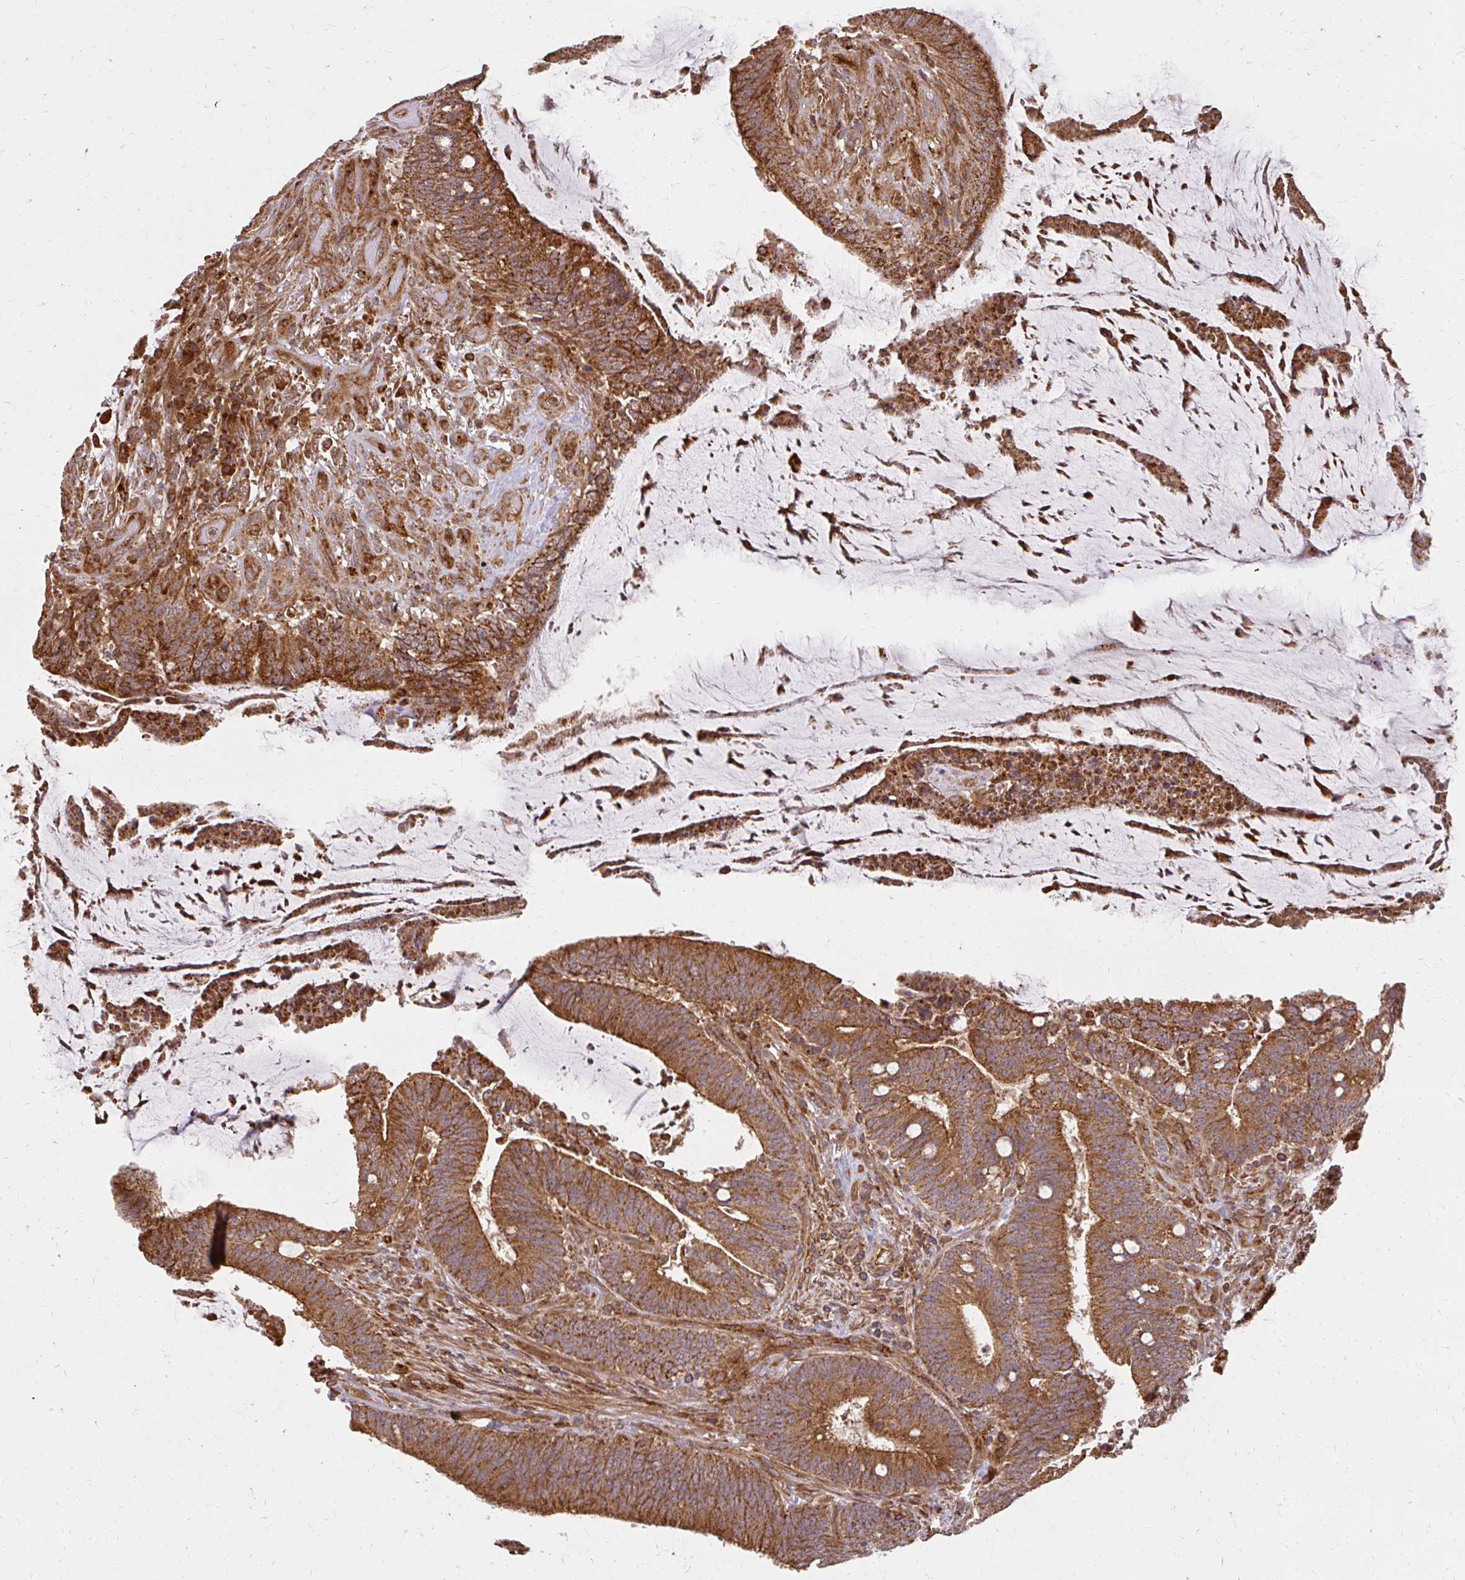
{"staining": {"intensity": "strong", "quantity": ">75%", "location": "cytoplasmic/membranous"}, "tissue": "colorectal cancer", "cell_type": "Tumor cells", "image_type": "cancer", "snomed": [{"axis": "morphology", "description": "Adenocarcinoma, NOS"}, {"axis": "topography", "description": "Colon"}], "caption": "An image of colorectal cancer stained for a protein shows strong cytoplasmic/membranous brown staining in tumor cells. (DAB (3,3'-diaminobenzidine) IHC with brightfield microscopy, high magnification).", "gene": "GNS", "patient": {"sex": "female", "age": 43}}